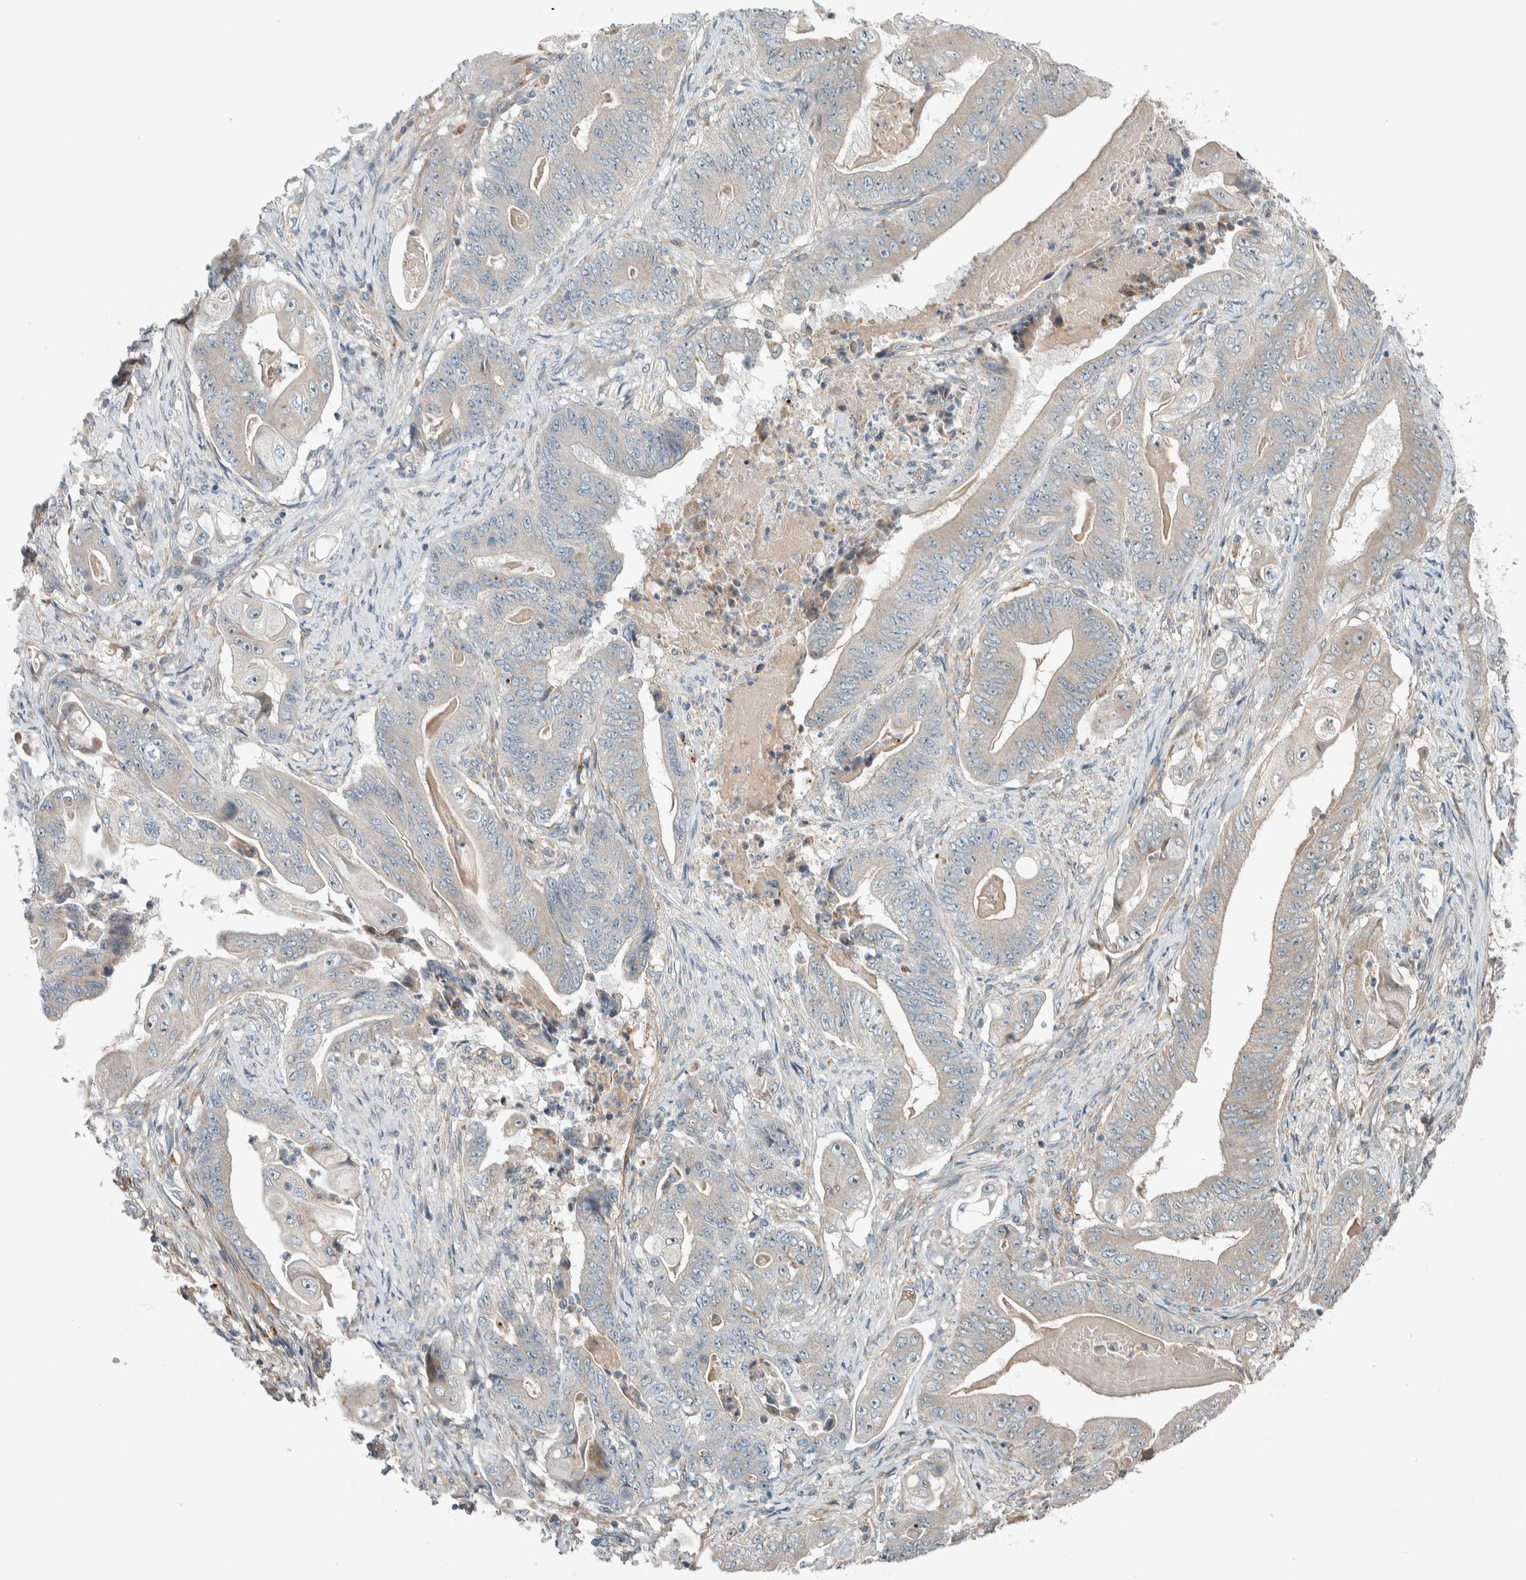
{"staining": {"intensity": "negative", "quantity": "none", "location": "none"}, "tissue": "stomach cancer", "cell_type": "Tumor cells", "image_type": "cancer", "snomed": [{"axis": "morphology", "description": "Adenocarcinoma, NOS"}, {"axis": "topography", "description": "Stomach"}], "caption": "This micrograph is of stomach cancer (adenocarcinoma) stained with immunohistochemistry (IHC) to label a protein in brown with the nuclei are counter-stained blue. There is no positivity in tumor cells.", "gene": "SLFN12L", "patient": {"sex": "female", "age": 73}}